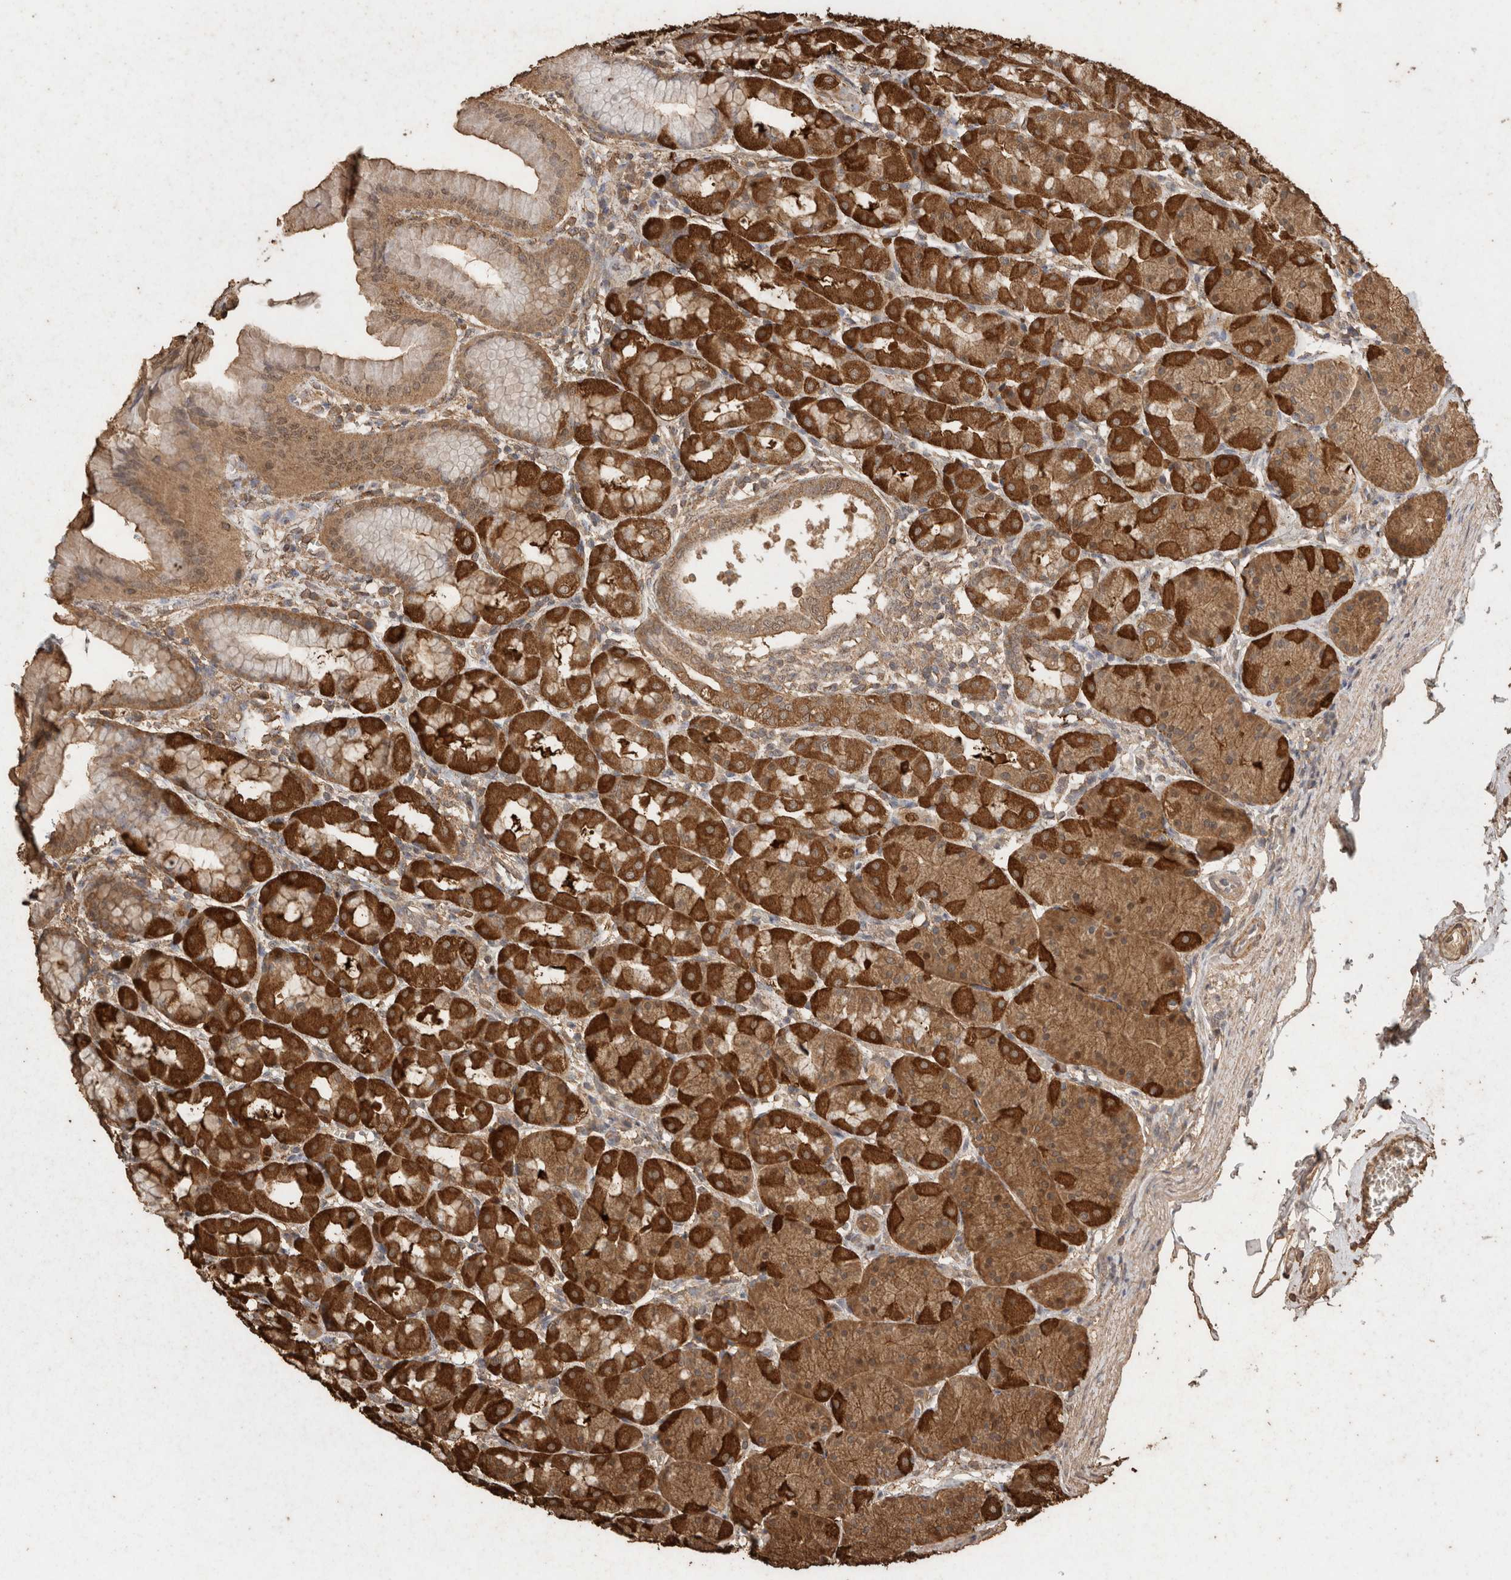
{"staining": {"intensity": "strong", "quantity": ">75%", "location": "cytoplasmic/membranous"}, "tissue": "stomach", "cell_type": "Glandular cells", "image_type": "normal", "snomed": [{"axis": "morphology", "description": "Normal tissue, NOS"}, {"axis": "topography", "description": "Stomach"}], "caption": "The photomicrograph shows a brown stain indicating the presence of a protein in the cytoplasmic/membranous of glandular cells in stomach. (IHC, brightfield microscopy, high magnification).", "gene": "CX3CL1", "patient": {"sex": "male", "age": 42}}